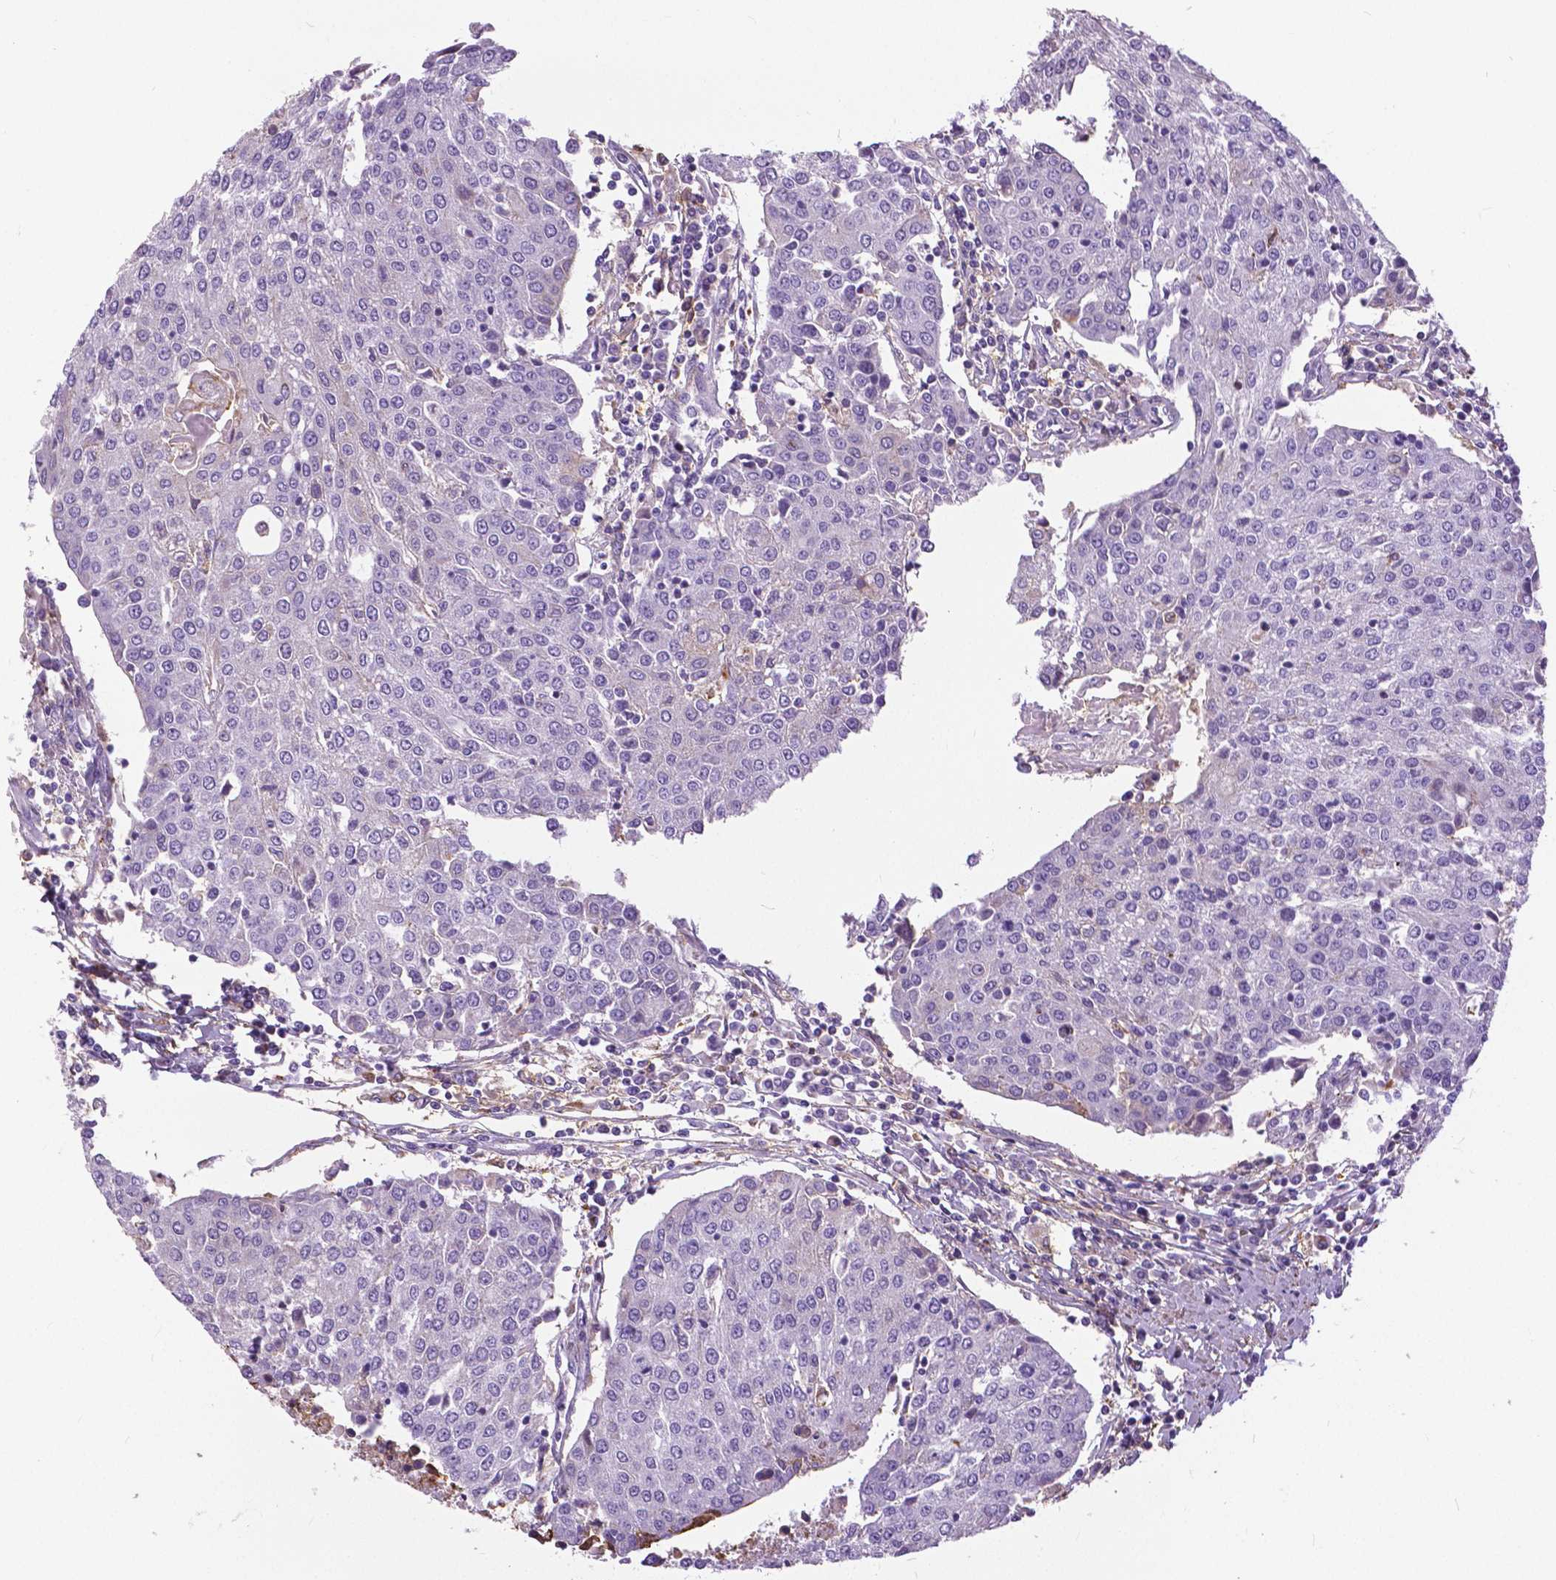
{"staining": {"intensity": "negative", "quantity": "none", "location": "none"}, "tissue": "urothelial cancer", "cell_type": "Tumor cells", "image_type": "cancer", "snomed": [{"axis": "morphology", "description": "Urothelial carcinoma, High grade"}, {"axis": "topography", "description": "Urinary bladder"}], "caption": "An immunohistochemistry (IHC) image of urothelial cancer is shown. There is no staining in tumor cells of urothelial cancer.", "gene": "ANXA13", "patient": {"sex": "female", "age": 85}}